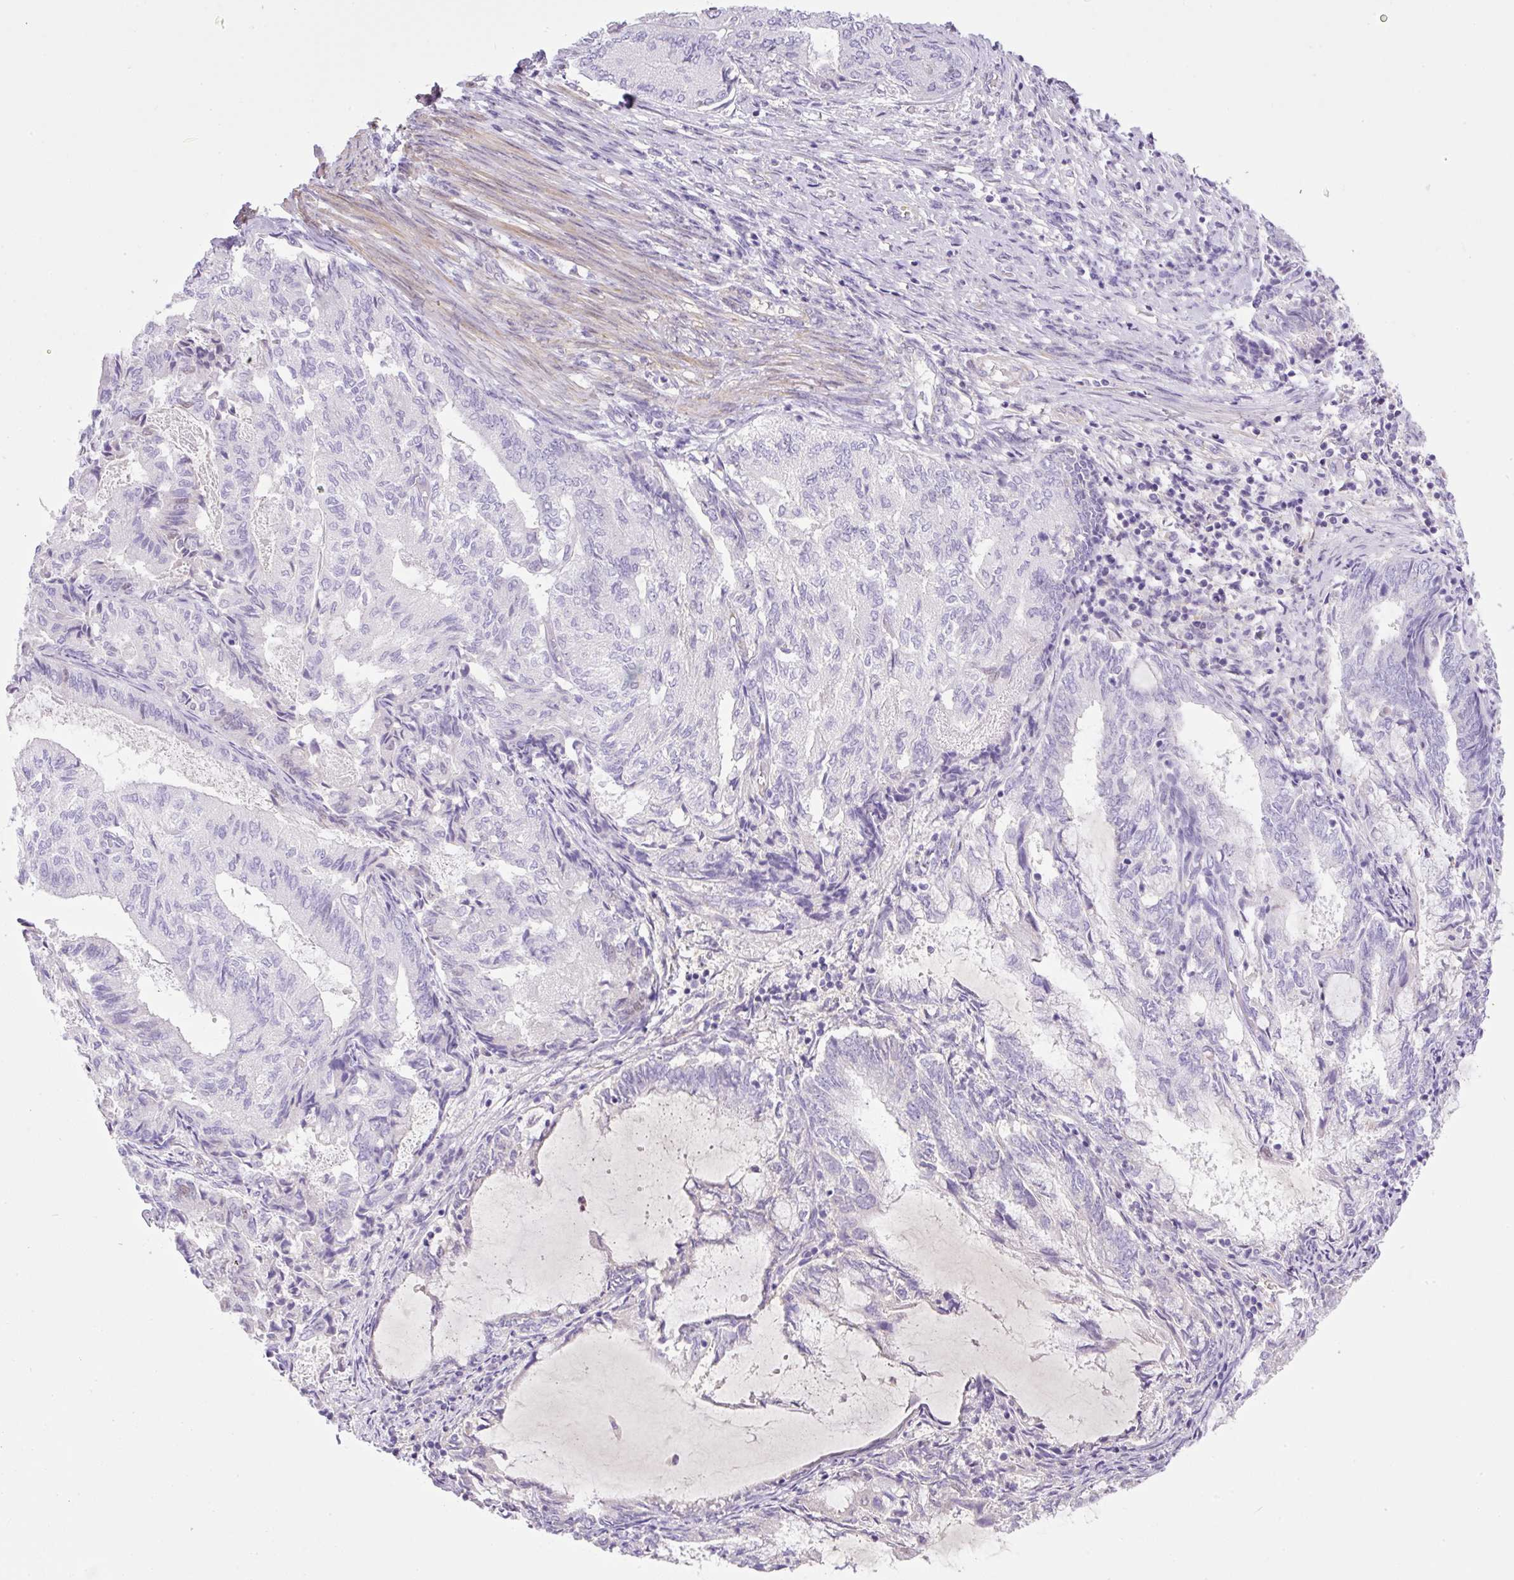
{"staining": {"intensity": "negative", "quantity": "none", "location": "none"}, "tissue": "endometrial cancer", "cell_type": "Tumor cells", "image_type": "cancer", "snomed": [{"axis": "morphology", "description": "Adenocarcinoma, NOS"}, {"axis": "topography", "description": "Endometrium"}], "caption": "A micrograph of human endometrial cancer (adenocarcinoma) is negative for staining in tumor cells. (Brightfield microscopy of DAB (3,3'-diaminobenzidine) immunohistochemistry (IHC) at high magnification).", "gene": "TDRD15", "patient": {"sex": "female", "age": 80}}